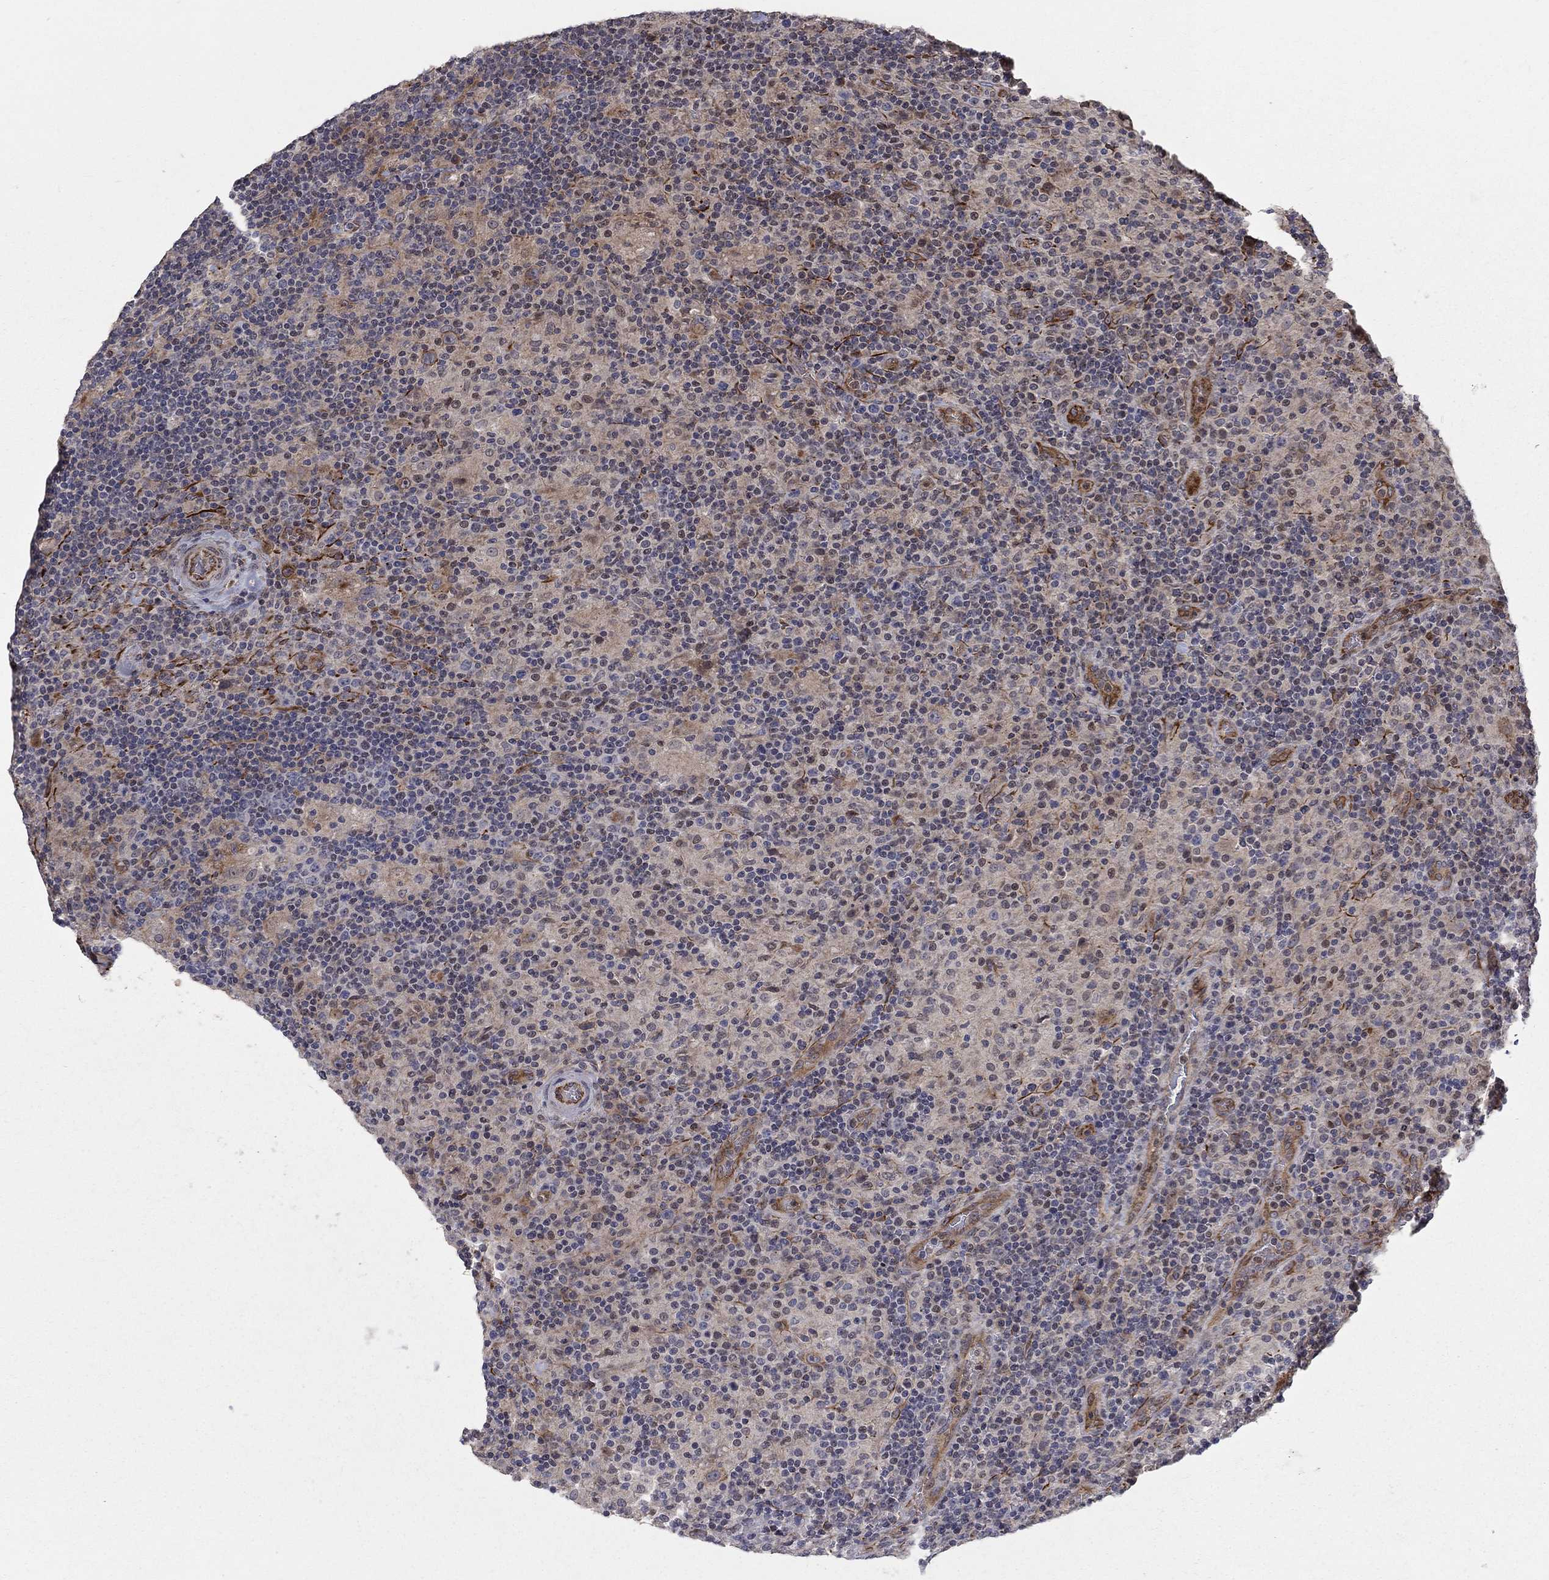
{"staining": {"intensity": "negative", "quantity": "none", "location": "none"}, "tissue": "lymphoma", "cell_type": "Tumor cells", "image_type": "cancer", "snomed": [{"axis": "morphology", "description": "Hodgkin's disease, NOS"}, {"axis": "topography", "description": "Lymph node"}], "caption": "Micrograph shows no protein expression in tumor cells of Hodgkin's disease tissue. (DAB IHC, high magnification).", "gene": "MSRA", "patient": {"sex": "male", "age": 70}}